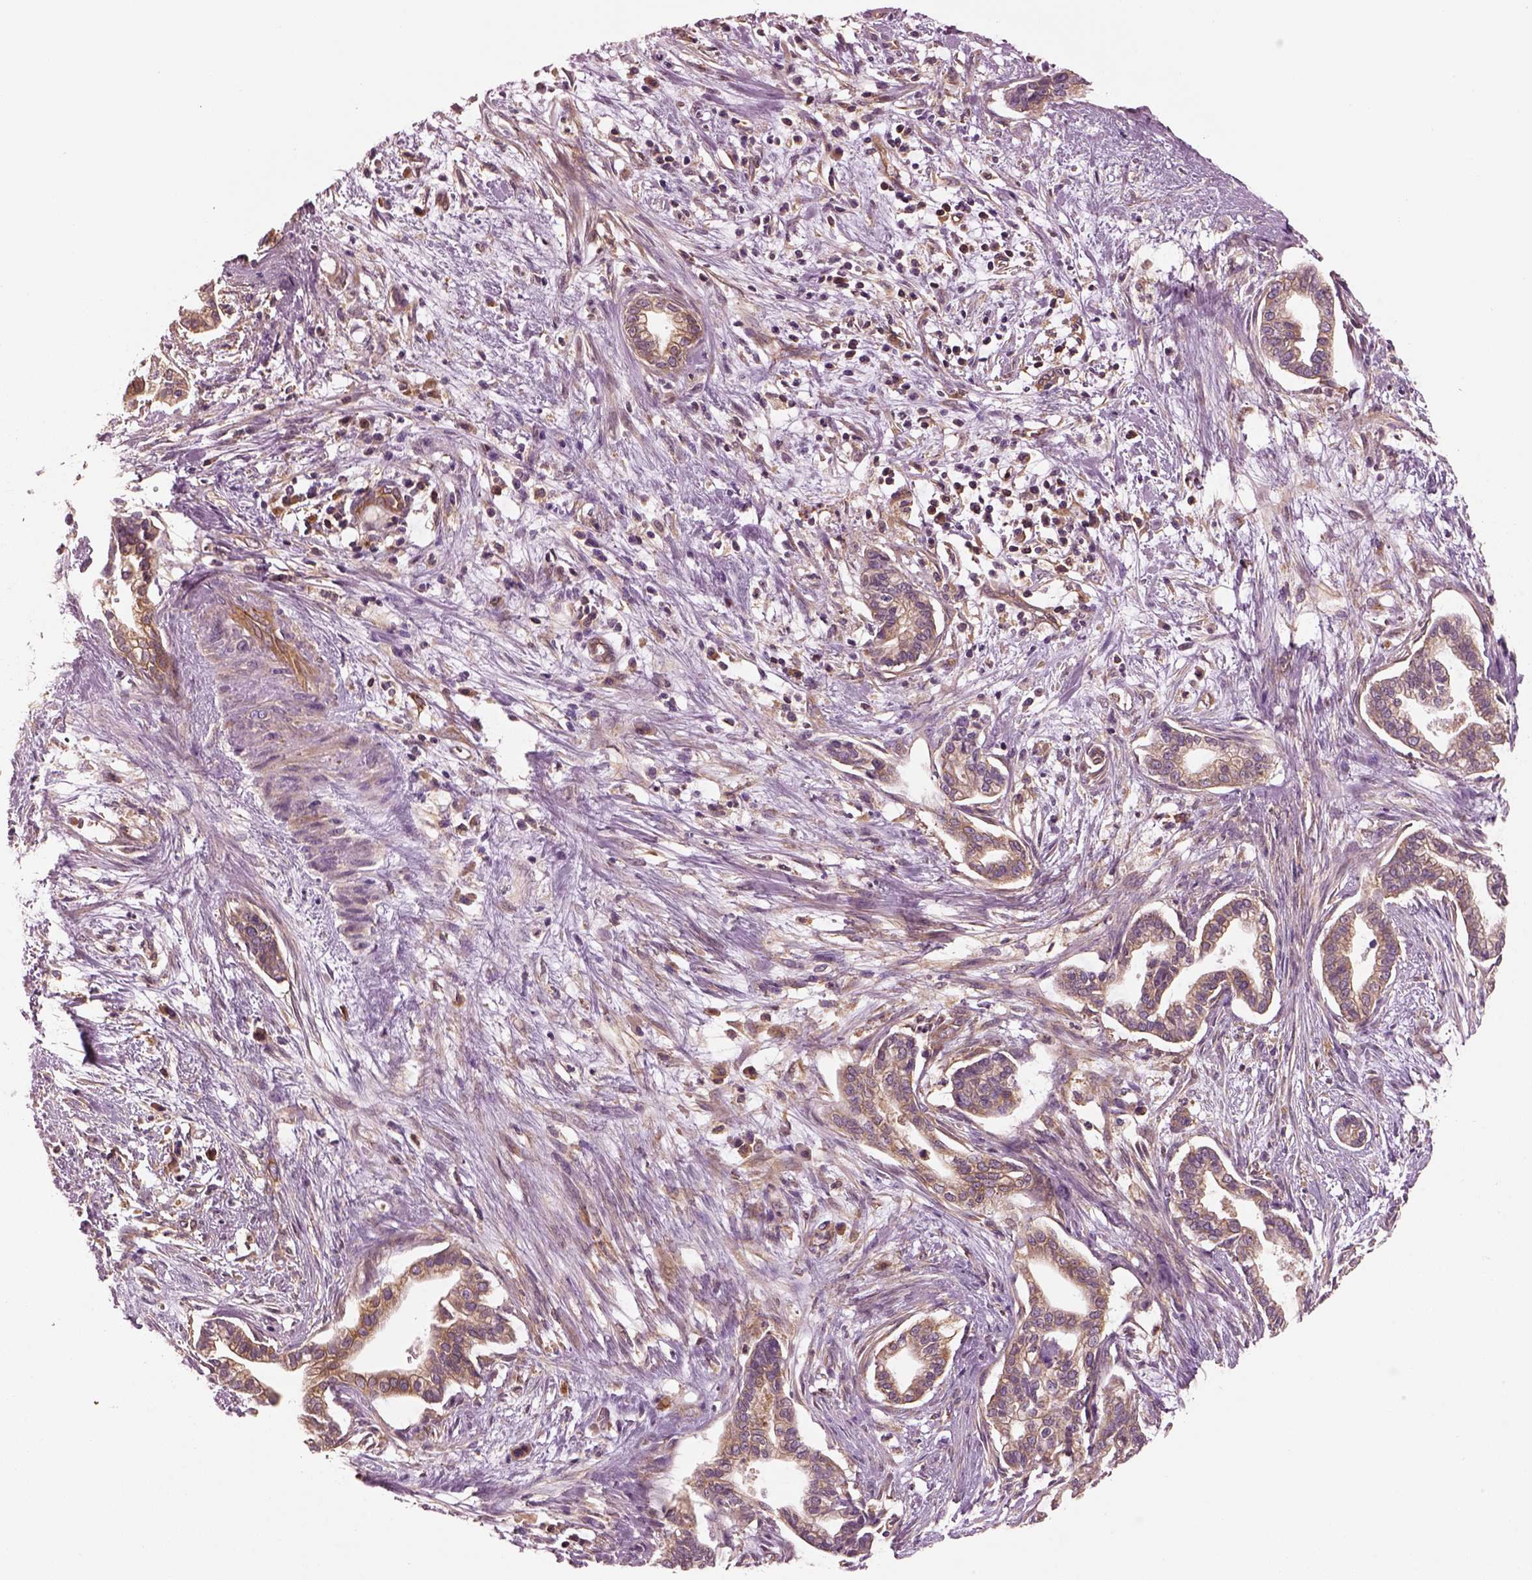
{"staining": {"intensity": "moderate", "quantity": ">75%", "location": "cytoplasmic/membranous"}, "tissue": "cervical cancer", "cell_type": "Tumor cells", "image_type": "cancer", "snomed": [{"axis": "morphology", "description": "Adenocarcinoma, NOS"}, {"axis": "topography", "description": "Cervix"}], "caption": "This is an image of IHC staining of cervical cancer, which shows moderate positivity in the cytoplasmic/membranous of tumor cells.", "gene": "CAD", "patient": {"sex": "female", "age": 62}}